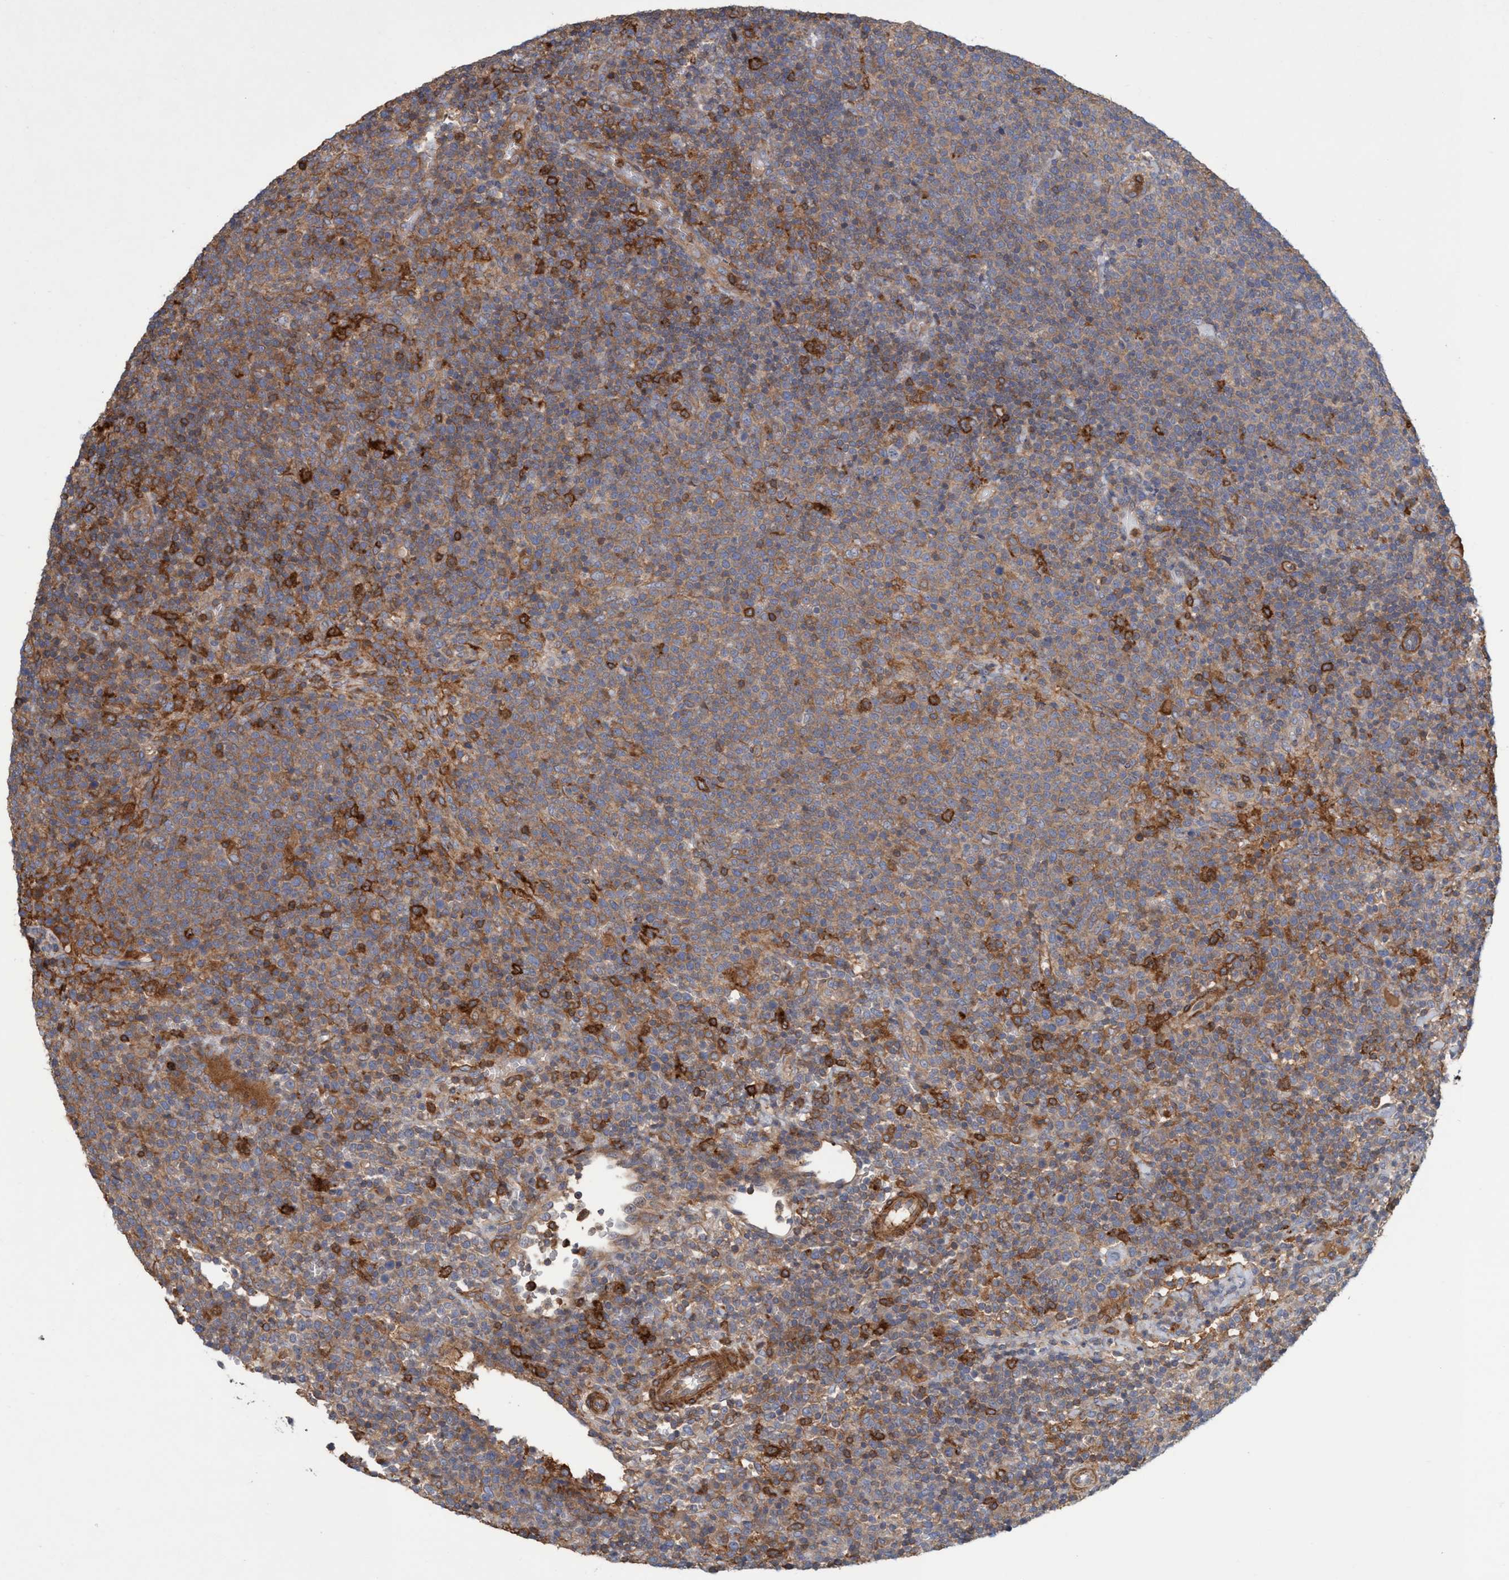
{"staining": {"intensity": "moderate", "quantity": ">75%", "location": "cytoplasmic/membranous"}, "tissue": "lymphoma", "cell_type": "Tumor cells", "image_type": "cancer", "snomed": [{"axis": "morphology", "description": "Malignant lymphoma, non-Hodgkin's type, High grade"}, {"axis": "topography", "description": "Lymph node"}], "caption": "Moderate cytoplasmic/membranous expression for a protein is appreciated in approximately >75% of tumor cells of malignant lymphoma, non-Hodgkin's type (high-grade) using immunohistochemistry (IHC).", "gene": "SPECC1", "patient": {"sex": "male", "age": 61}}